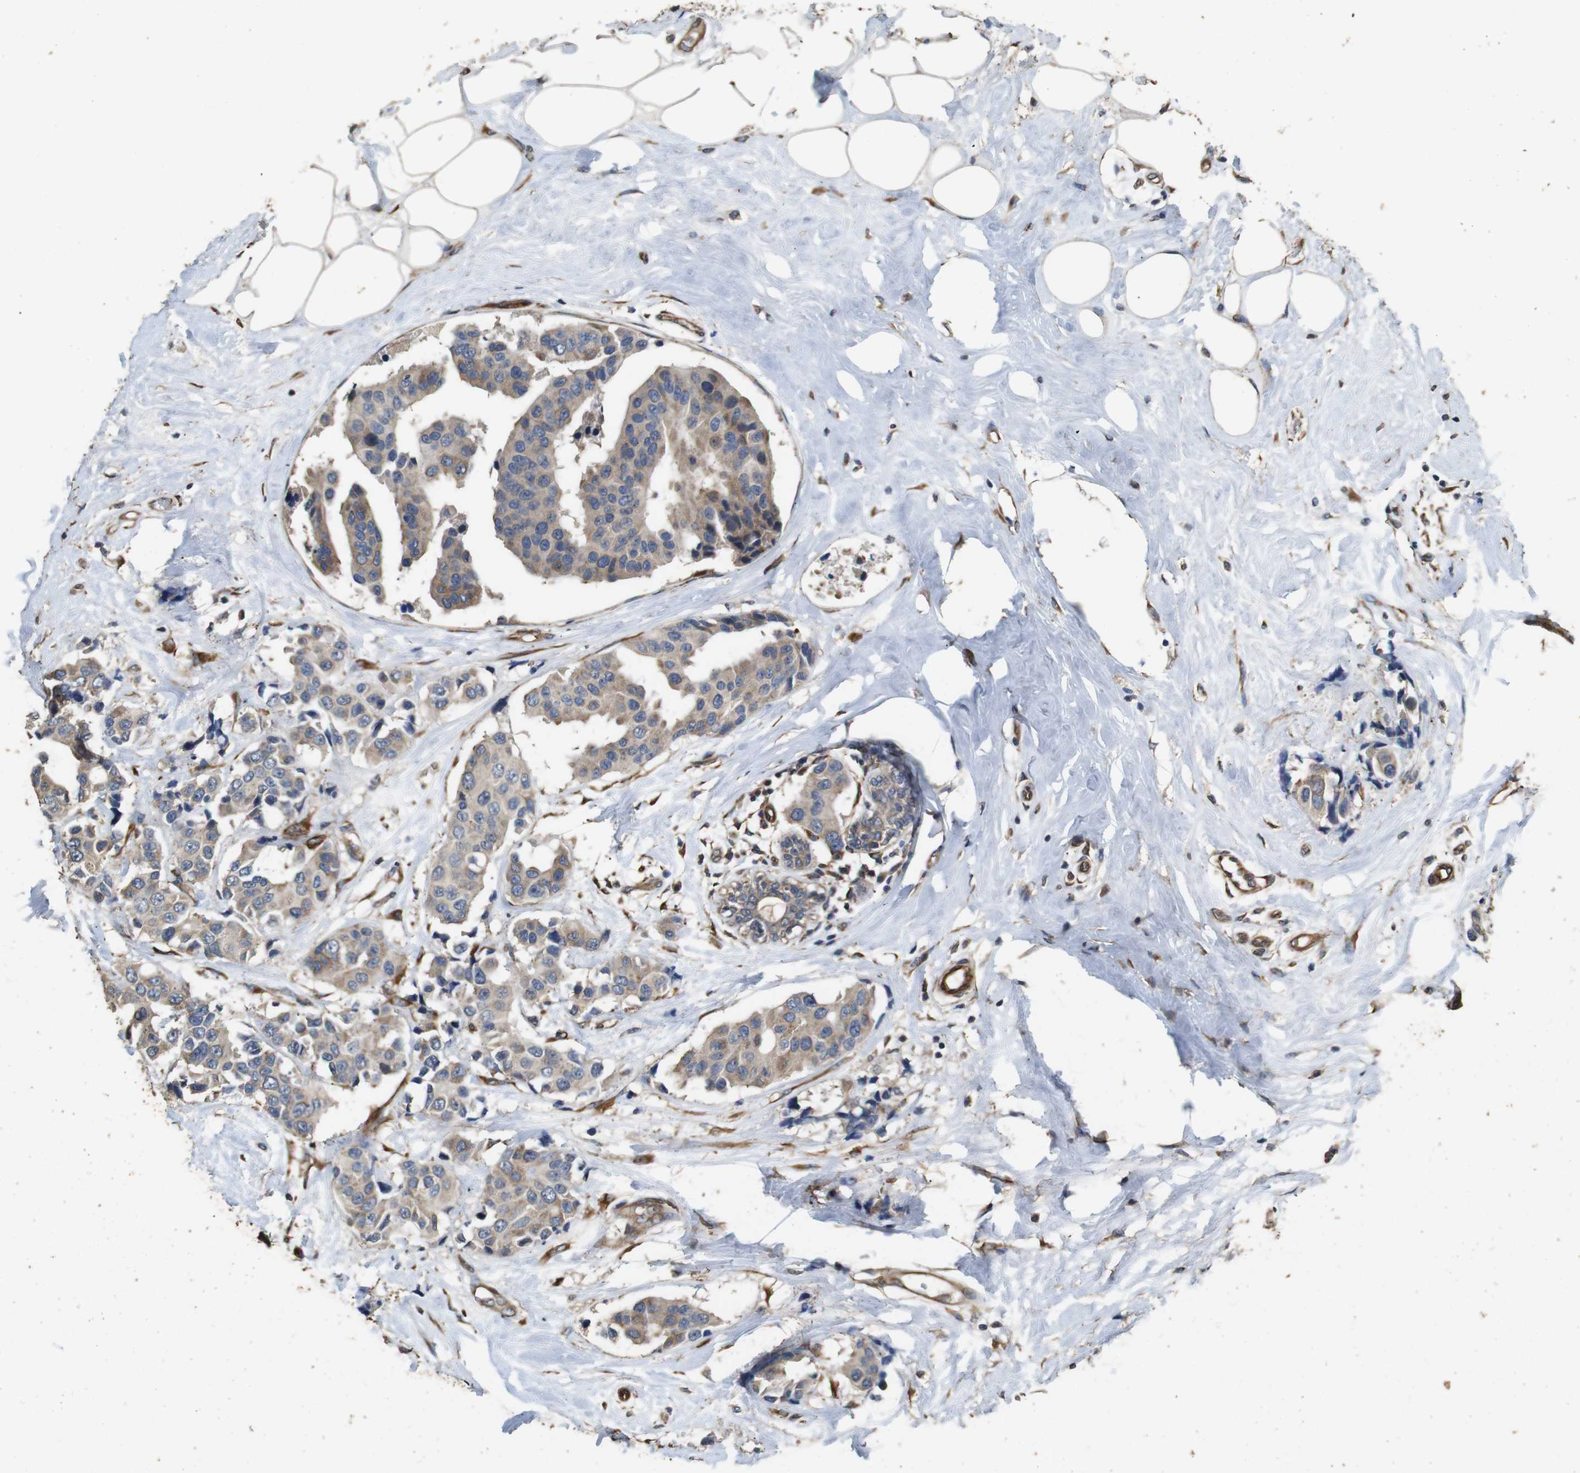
{"staining": {"intensity": "moderate", "quantity": ">75%", "location": "cytoplasmic/membranous"}, "tissue": "breast cancer", "cell_type": "Tumor cells", "image_type": "cancer", "snomed": [{"axis": "morphology", "description": "Normal tissue, NOS"}, {"axis": "morphology", "description": "Duct carcinoma"}, {"axis": "topography", "description": "Breast"}], "caption": "Protein expression analysis of breast invasive ductal carcinoma displays moderate cytoplasmic/membranous staining in about >75% of tumor cells. The staining is performed using DAB brown chromogen to label protein expression. The nuclei are counter-stained blue using hematoxylin.", "gene": "CNPY4", "patient": {"sex": "female", "age": 39}}